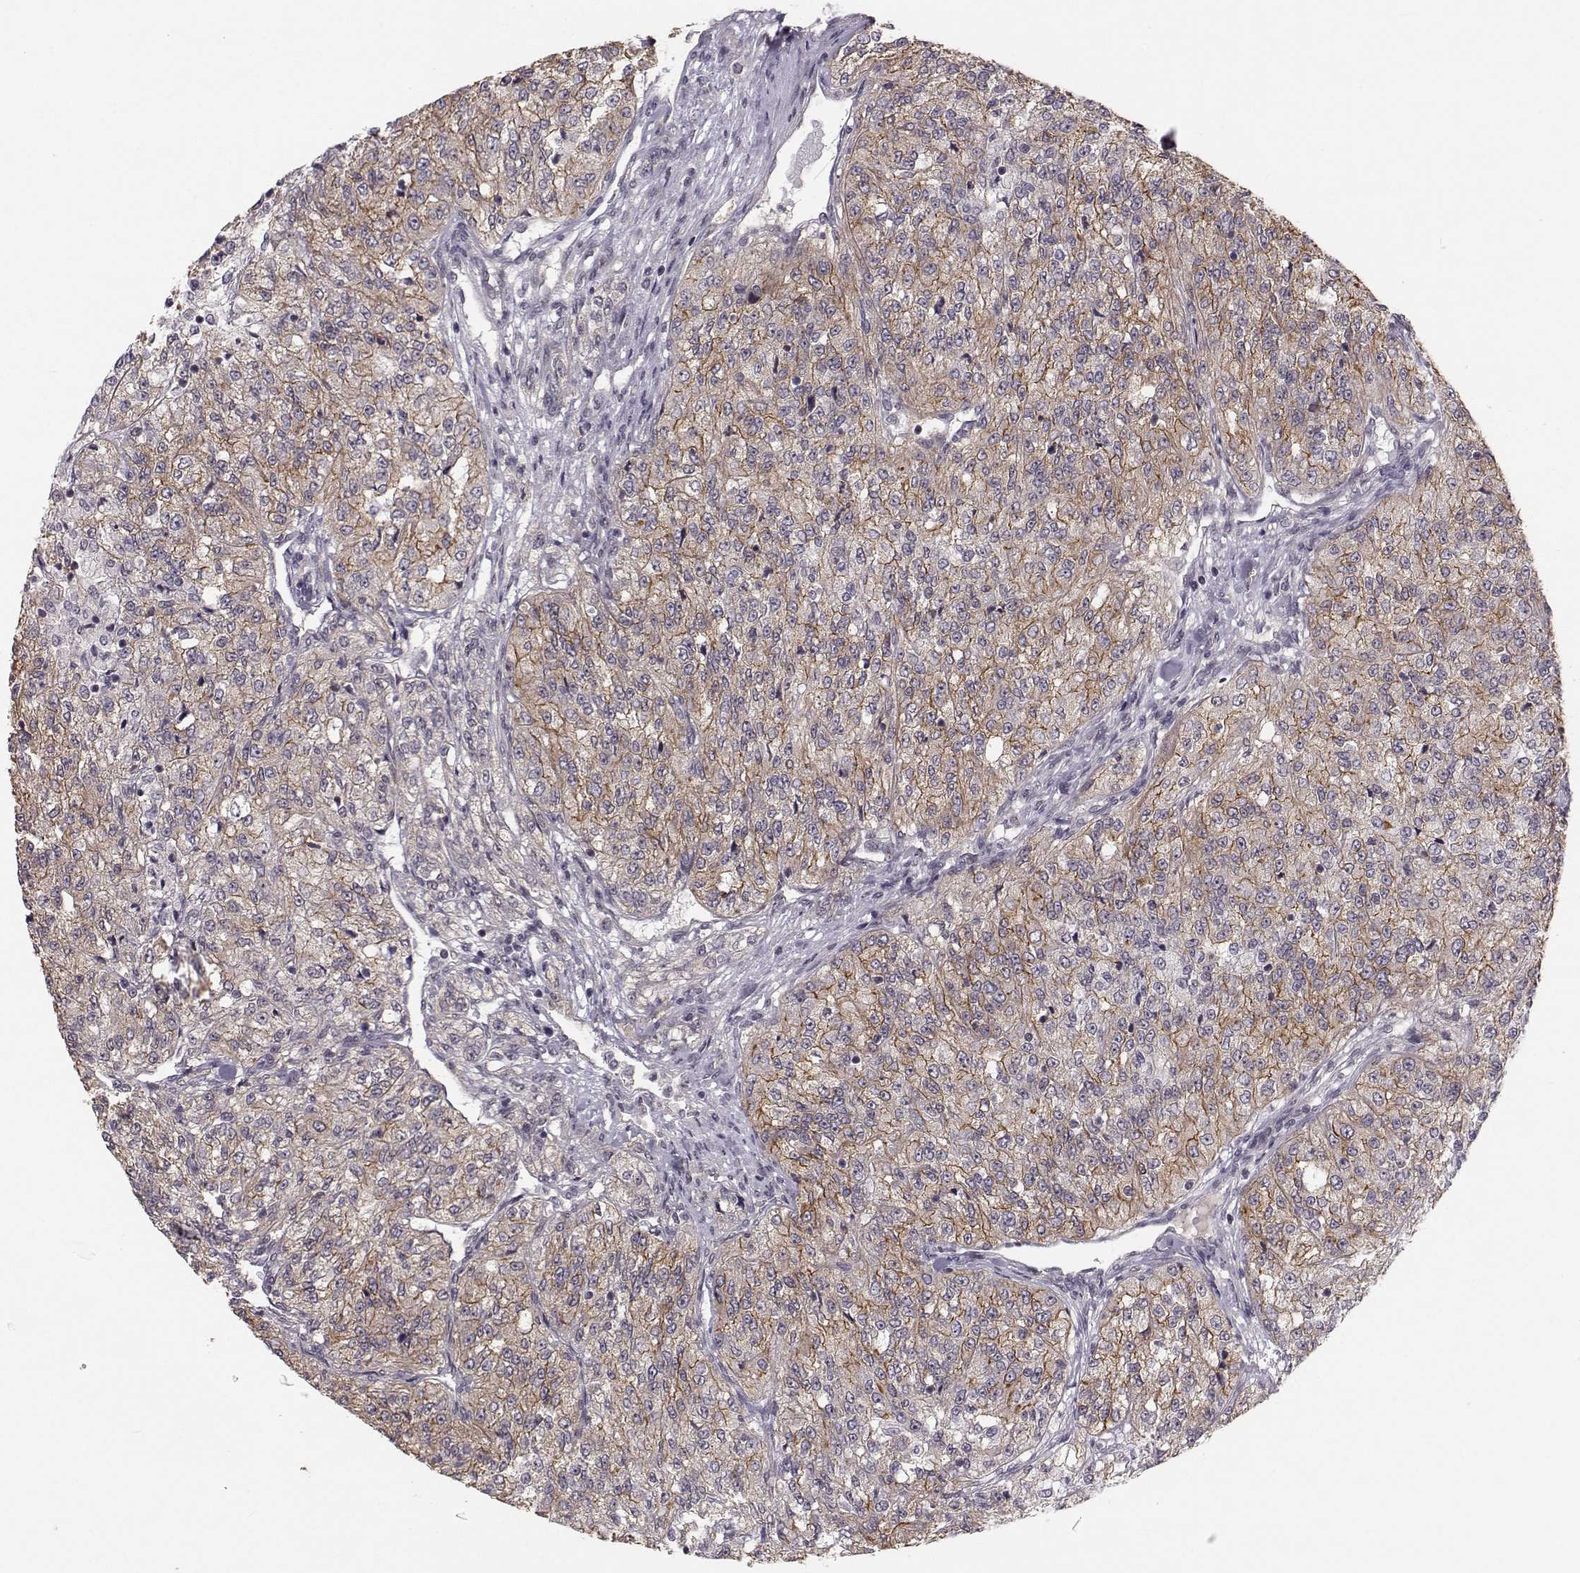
{"staining": {"intensity": "moderate", "quantity": "25%-75%", "location": "cytoplasmic/membranous"}, "tissue": "renal cancer", "cell_type": "Tumor cells", "image_type": "cancer", "snomed": [{"axis": "morphology", "description": "Adenocarcinoma, NOS"}, {"axis": "topography", "description": "Kidney"}], "caption": "Renal cancer (adenocarcinoma) tissue demonstrates moderate cytoplasmic/membranous staining in approximately 25%-75% of tumor cells (DAB = brown stain, brightfield microscopy at high magnification).", "gene": "PLEKHG3", "patient": {"sex": "female", "age": 63}}